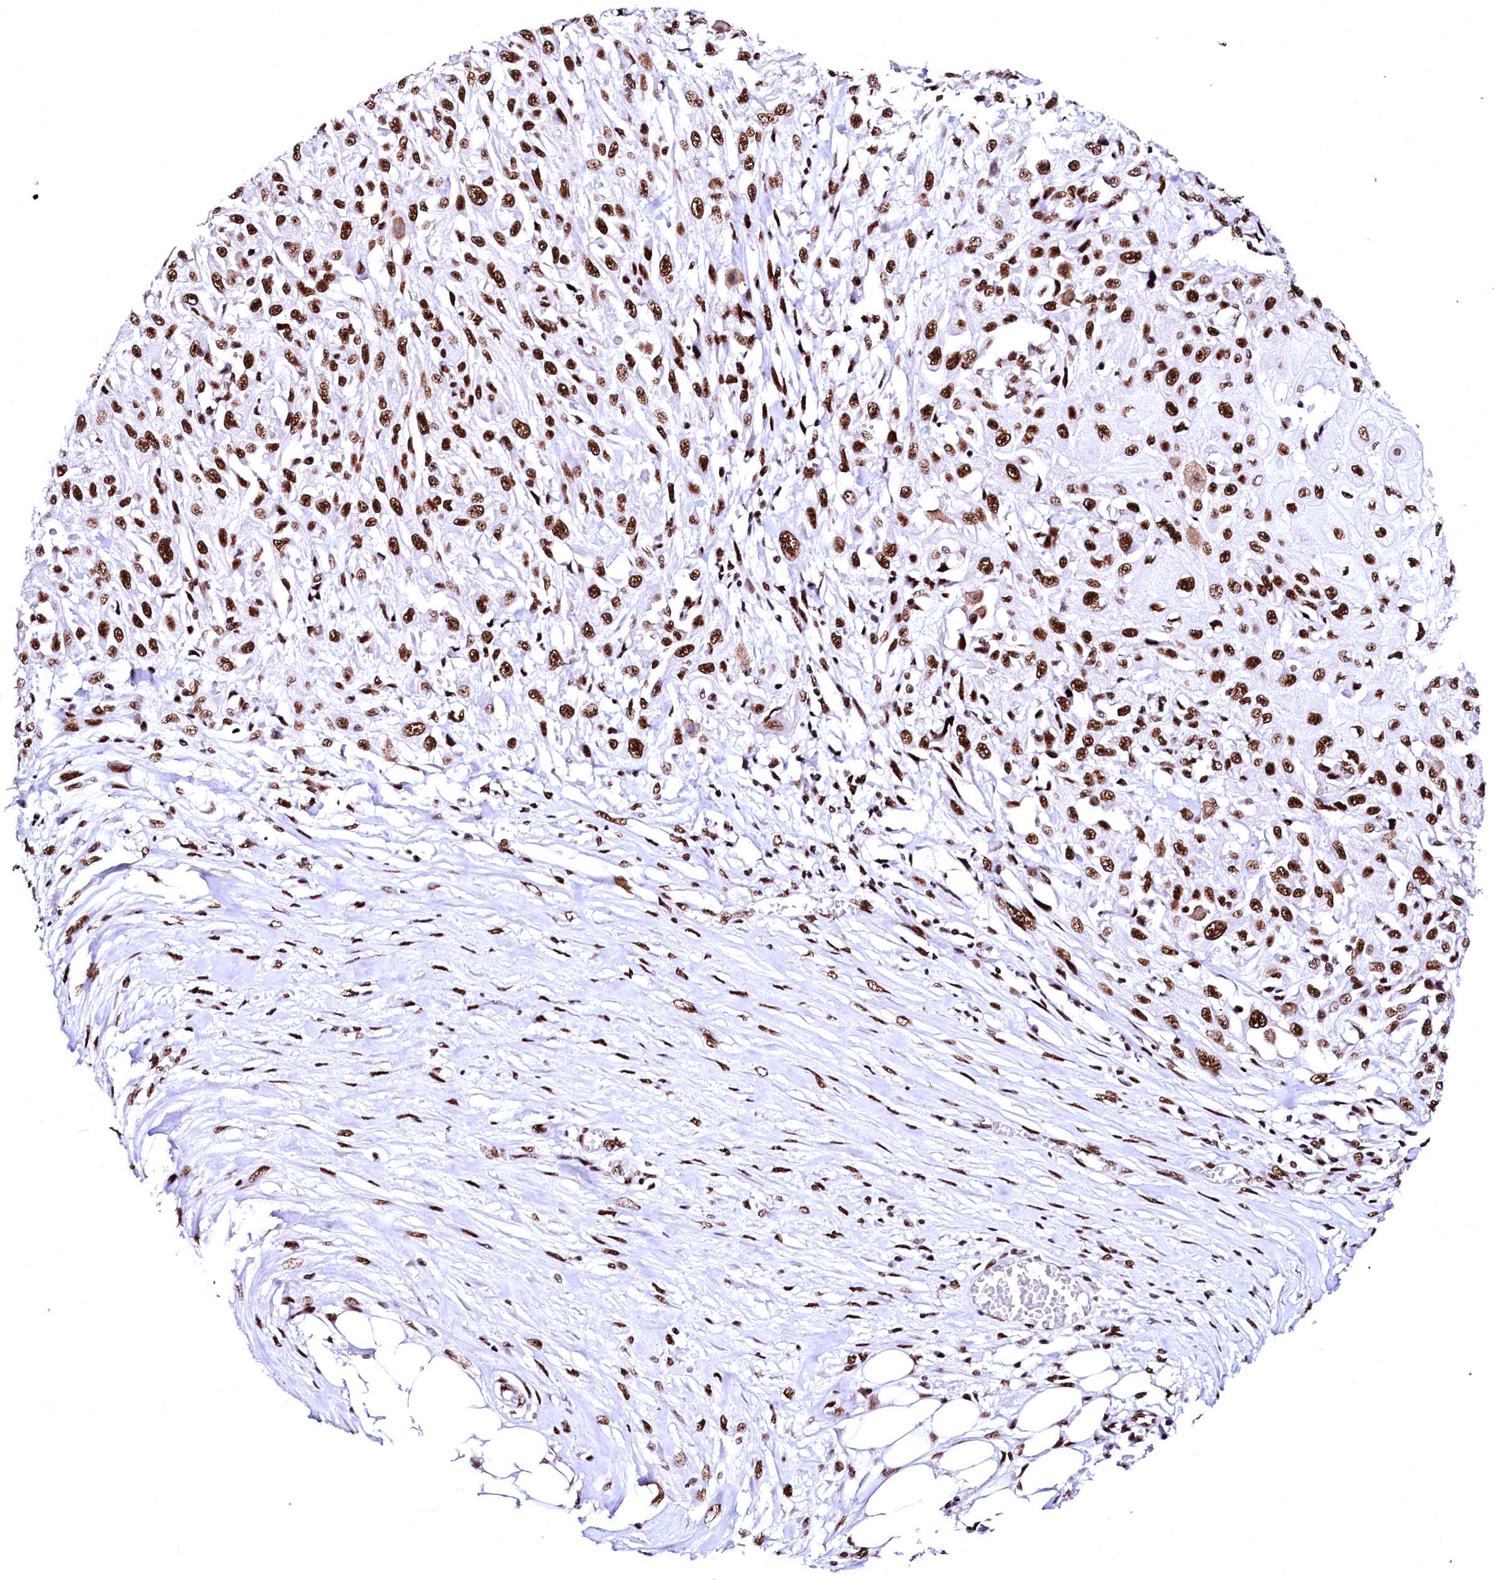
{"staining": {"intensity": "strong", "quantity": ">75%", "location": "nuclear"}, "tissue": "skin cancer", "cell_type": "Tumor cells", "image_type": "cancer", "snomed": [{"axis": "morphology", "description": "Squamous cell carcinoma, NOS"}, {"axis": "morphology", "description": "Squamous cell carcinoma, metastatic, NOS"}, {"axis": "topography", "description": "Skin"}, {"axis": "topography", "description": "Lymph node"}], "caption": "This photomicrograph shows skin cancer (metastatic squamous cell carcinoma) stained with immunohistochemistry to label a protein in brown. The nuclear of tumor cells show strong positivity for the protein. Nuclei are counter-stained blue.", "gene": "CPSF6", "patient": {"sex": "male", "age": 75}}